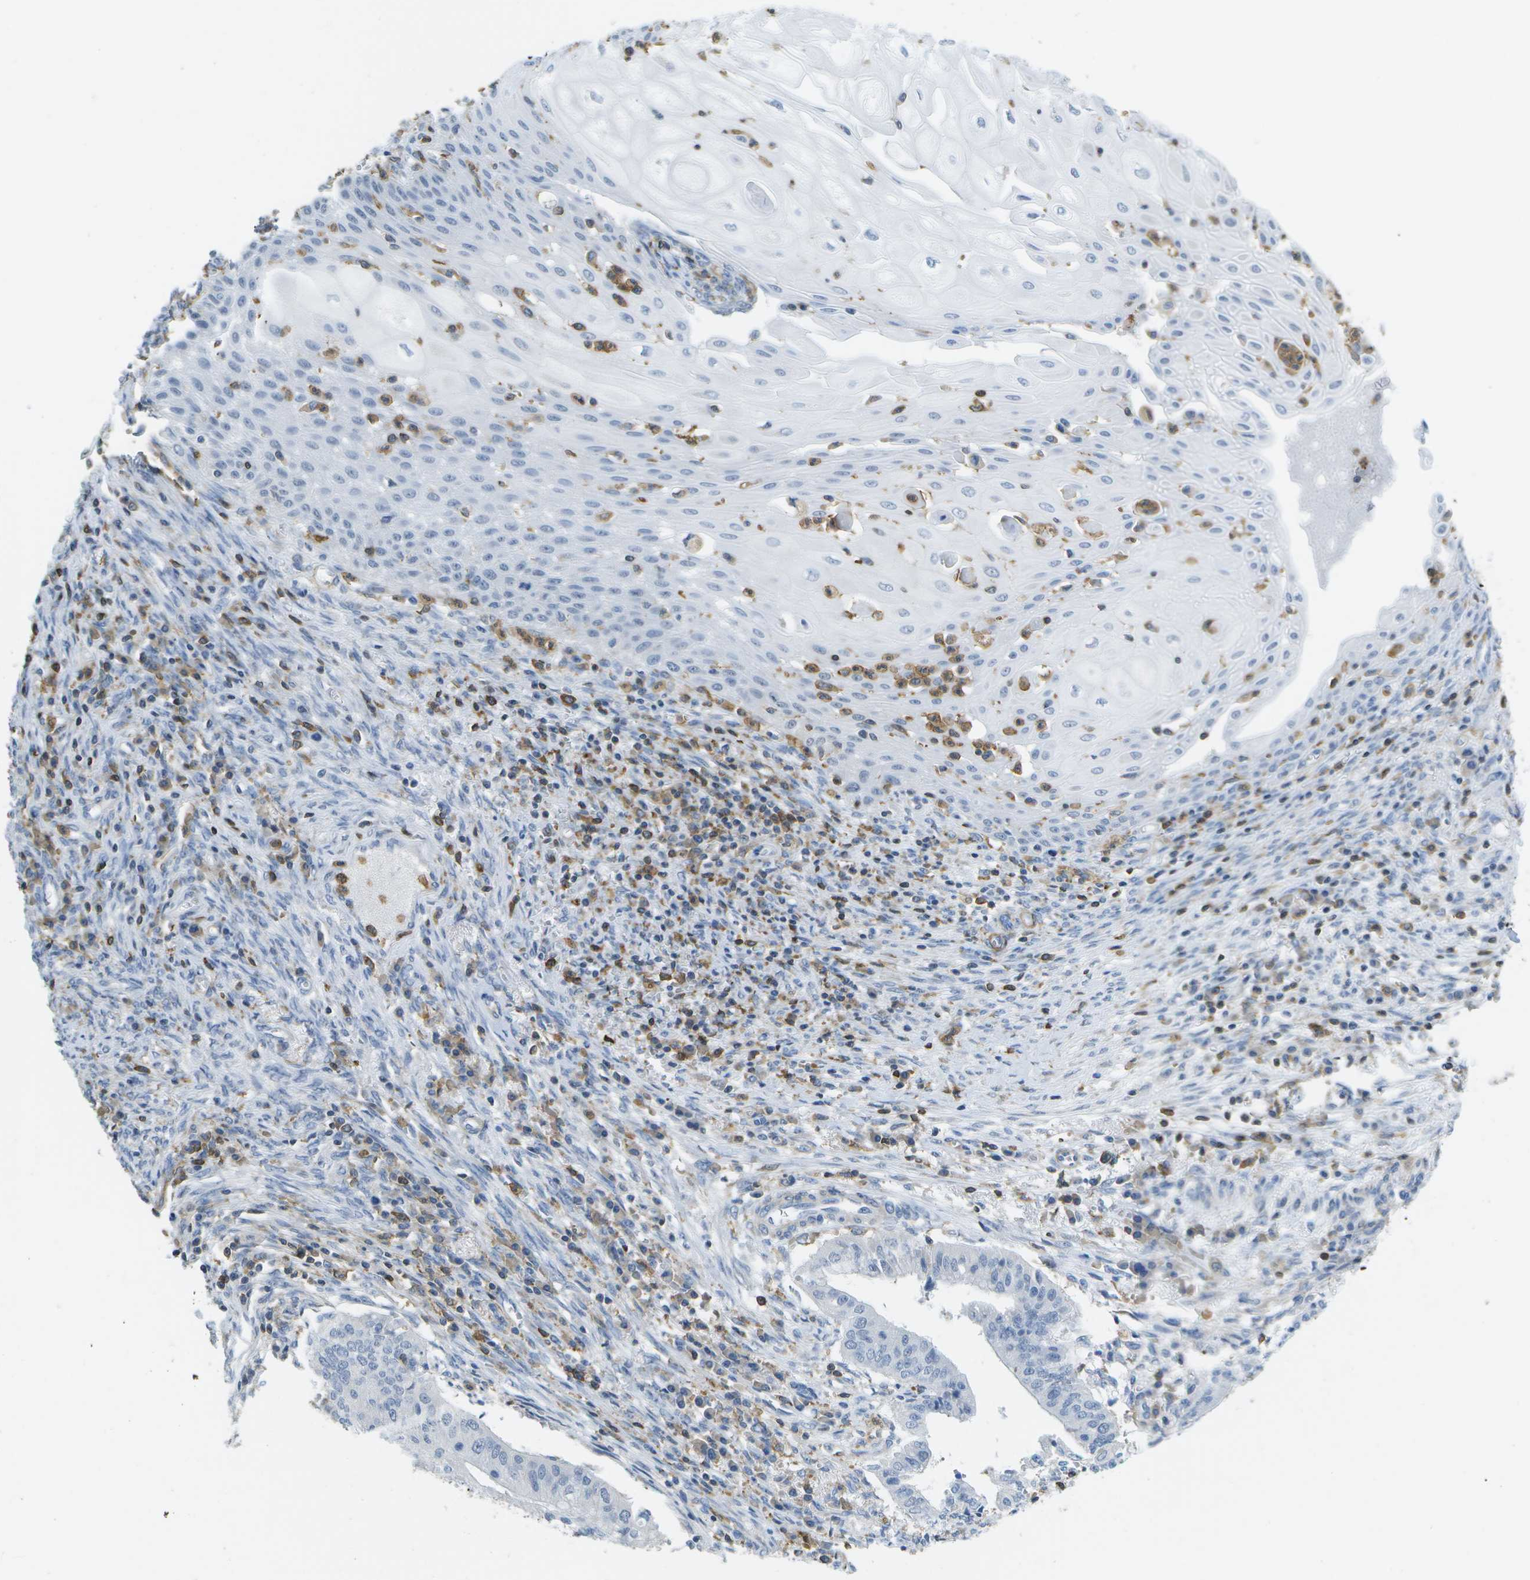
{"staining": {"intensity": "negative", "quantity": "none", "location": "none"}, "tissue": "cervical cancer", "cell_type": "Tumor cells", "image_type": "cancer", "snomed": [{"axis": "morphology", "description": "Adenocarcinoma, NOS"}, {"axis": "topography", "description": "Cervix"}], "caption": "The immunohistochemistry (IHC) histopathology image has no significant expression in tumor cells of cervical cancer (adenocarcinoma) tissue.", "gene": "RCSD1", "patient": {"sex": "female", "age": 44}}